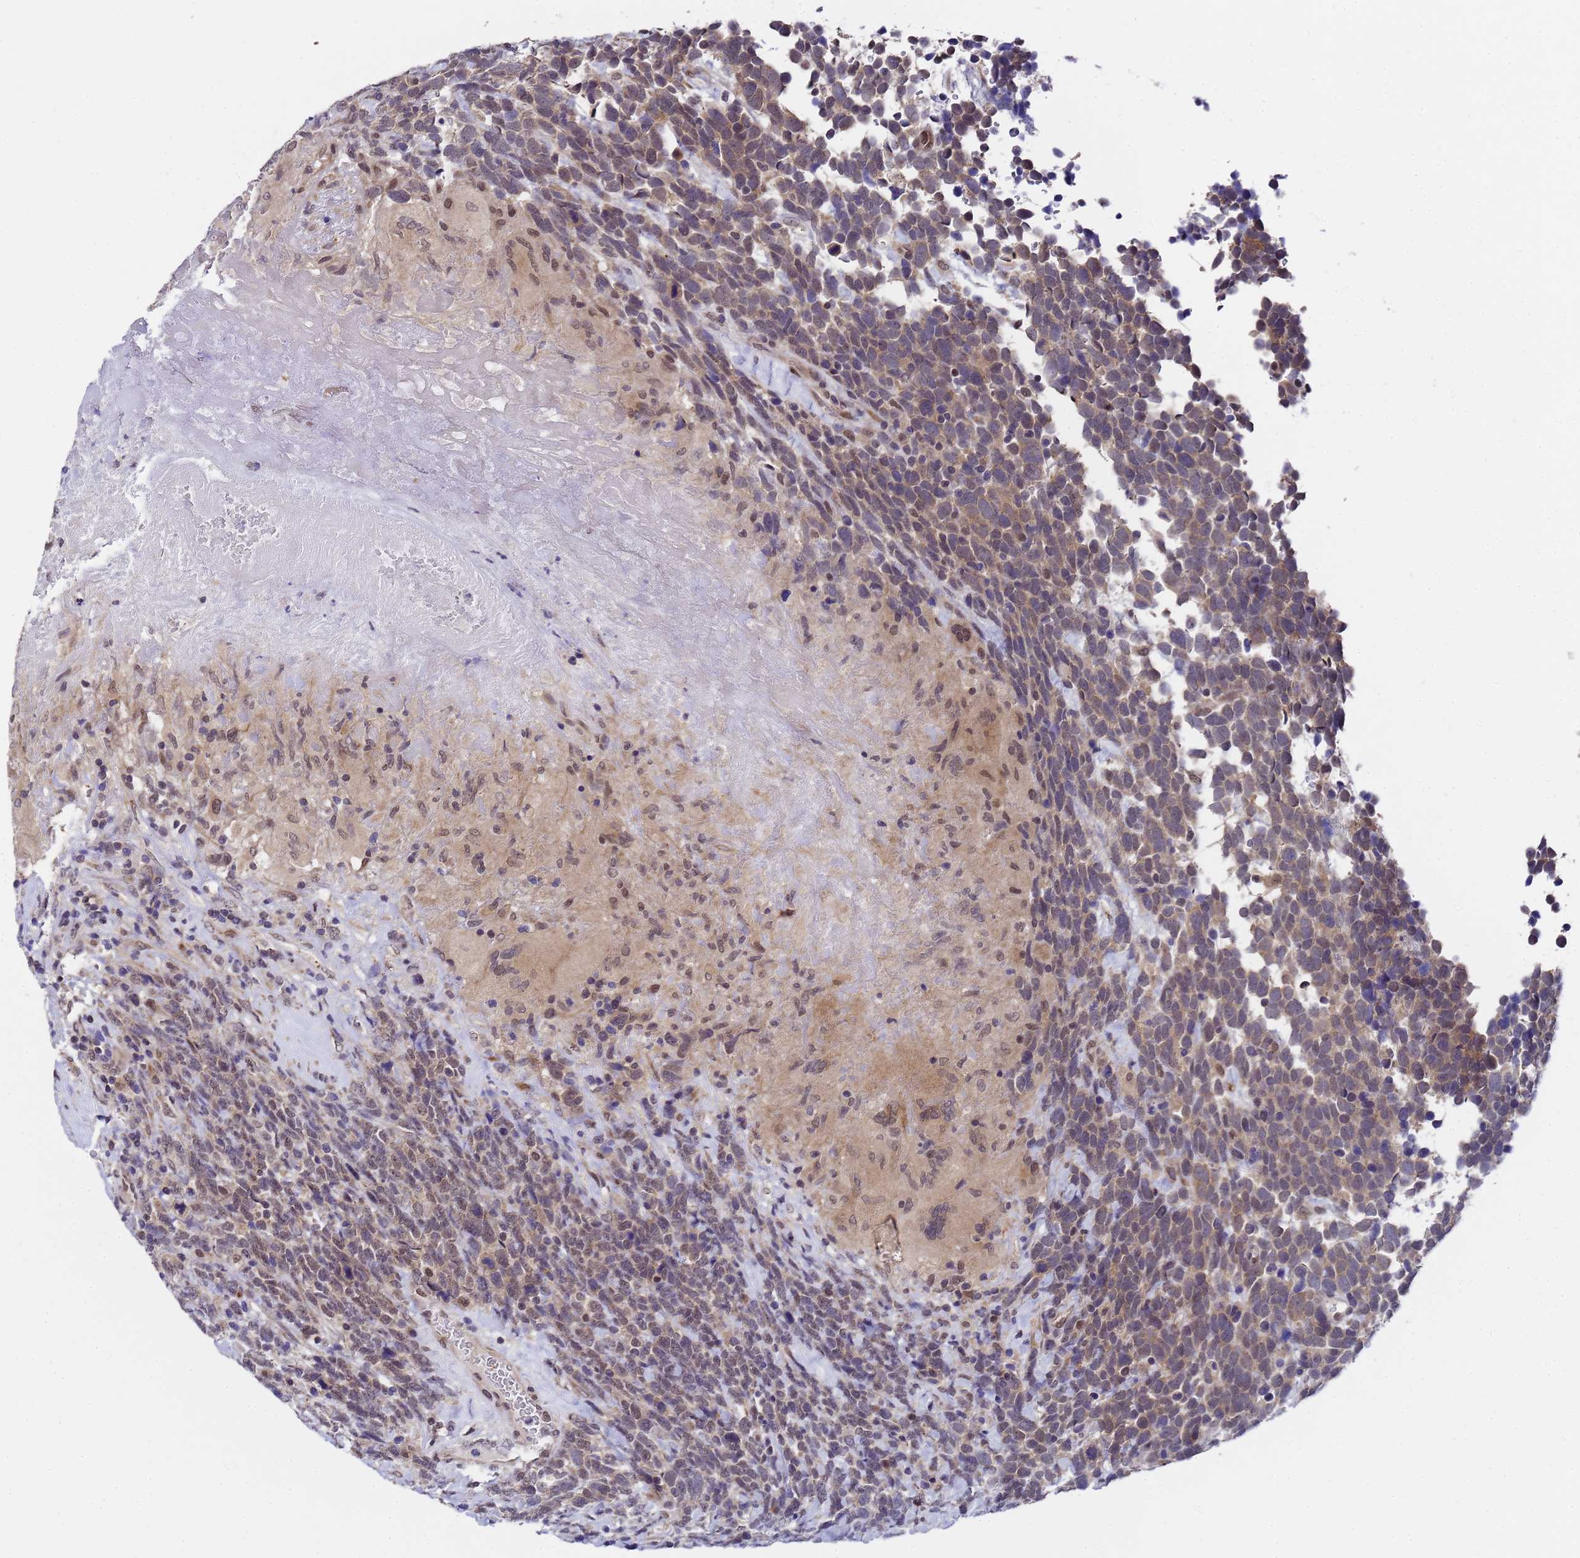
{"staining": {"intensity": "moderate", "quantity": ">75%", "location": "cytoplasmic/membranous"}, "tissue": "urothelial cancer", "cell_type": "Tumor cells", "image_type": "cancer", "snomed": [{"axis": "morphology", "description": "Urothelial carcinoma, High grade"}, {"axis": "topography", "description": "Urinary bladder"}], "caption": "Immunohistochemical staining of human high-grade urothelial carcinoma shows moderate cytoplasmic/membranous protein expression in approximately >75% of tumor cells.", "gene": "ANAPC13", "patient": {"sex": "female", "age": 82}}